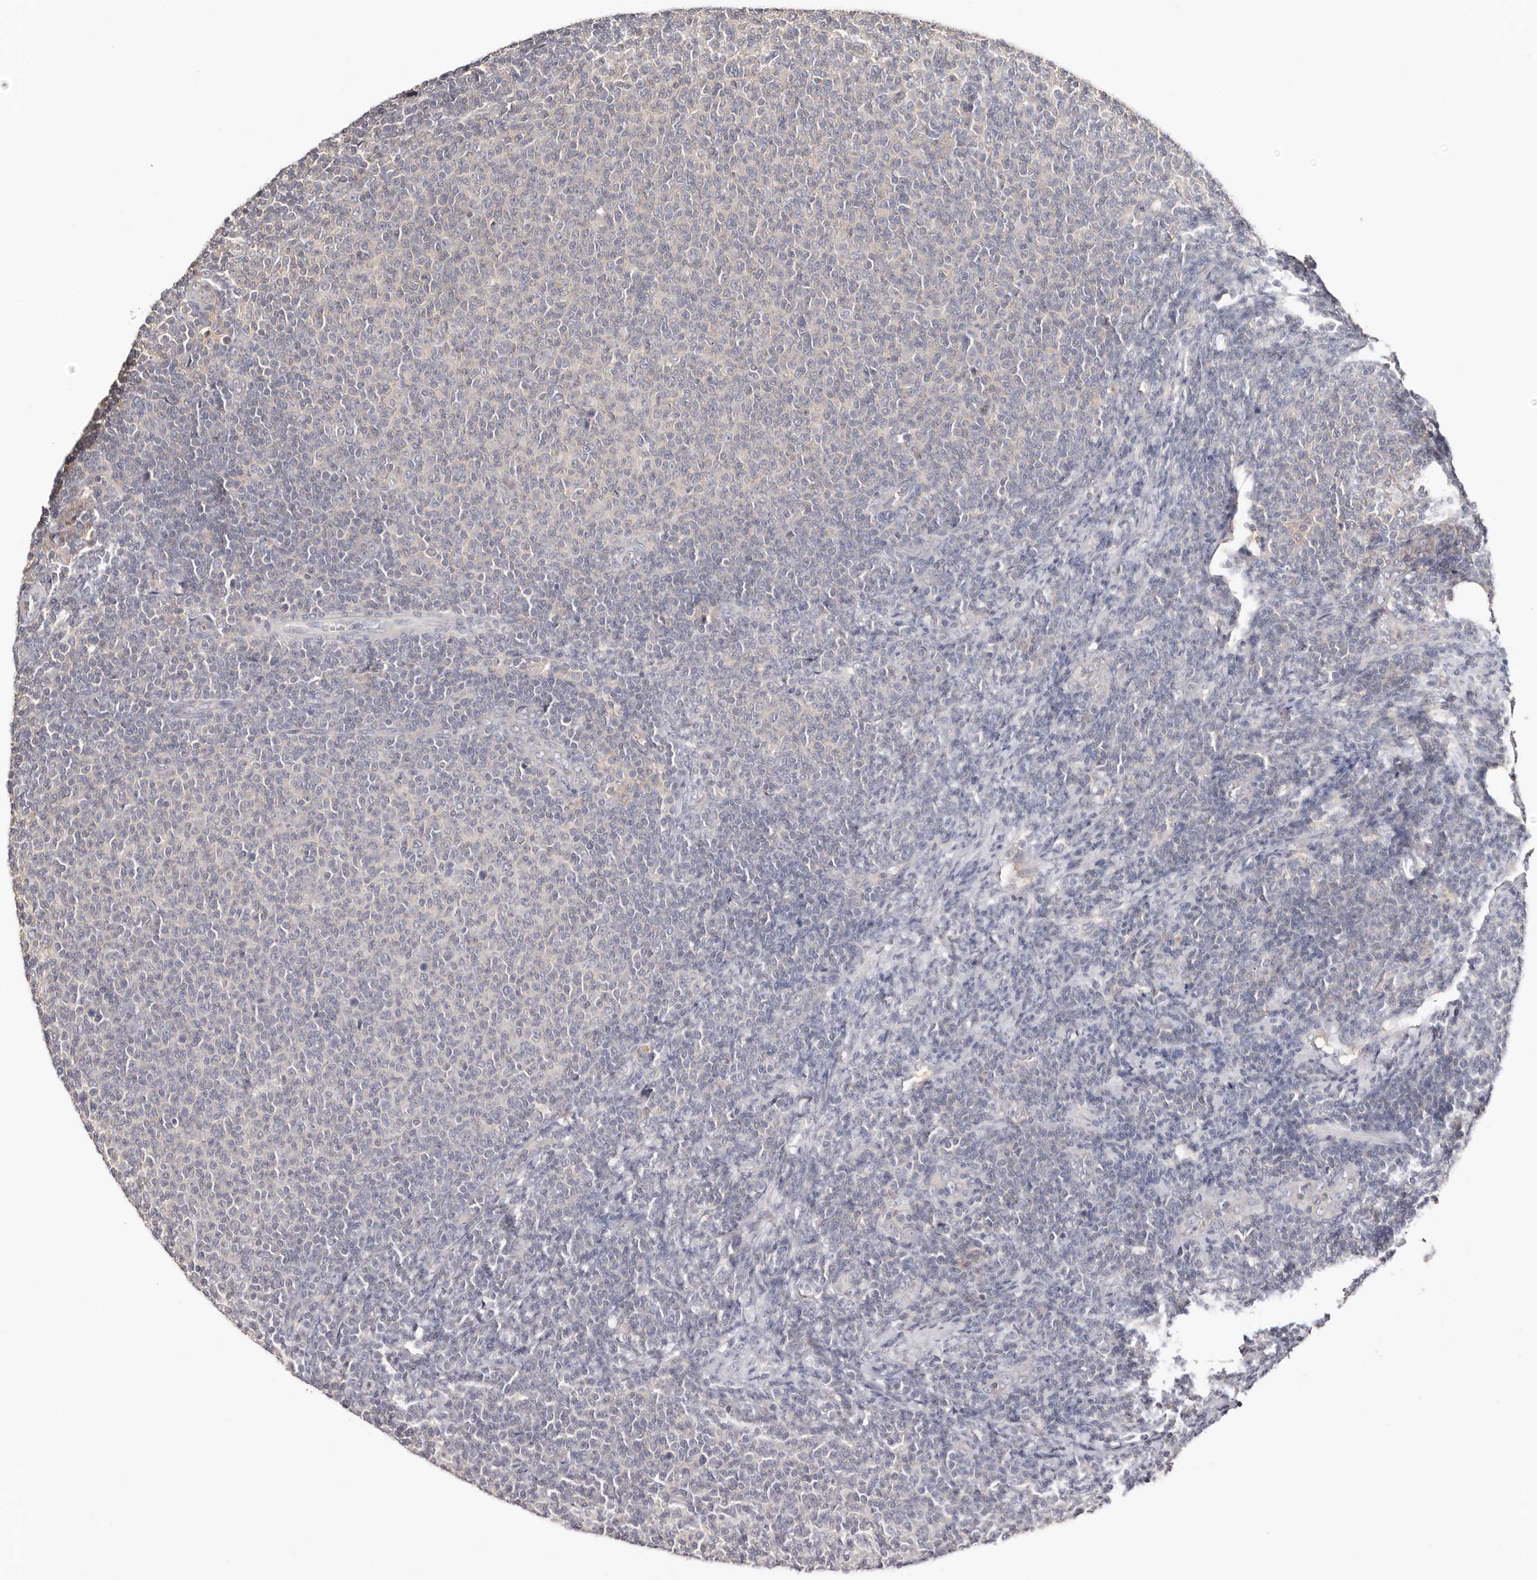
{"staining": {"intensity": "negative", "quantity": "none", "location": "none"}, "tissue": "lymphoma", "cell_type": "Tumor cells", "image_type": "cancer", "snomed": [{"axis": "morphology", "description": "Malignant lymphoma, non-Hodgkin's type, Low grade"}, {"axis": "topography", "description": "Lymph node"}], "caption": "DAB immunohistochemical staining of human lymphoma exhibits no significant expression in tumor cells.", "gene": "S100A14", "patient": {"sex": "male", "age": 66}}